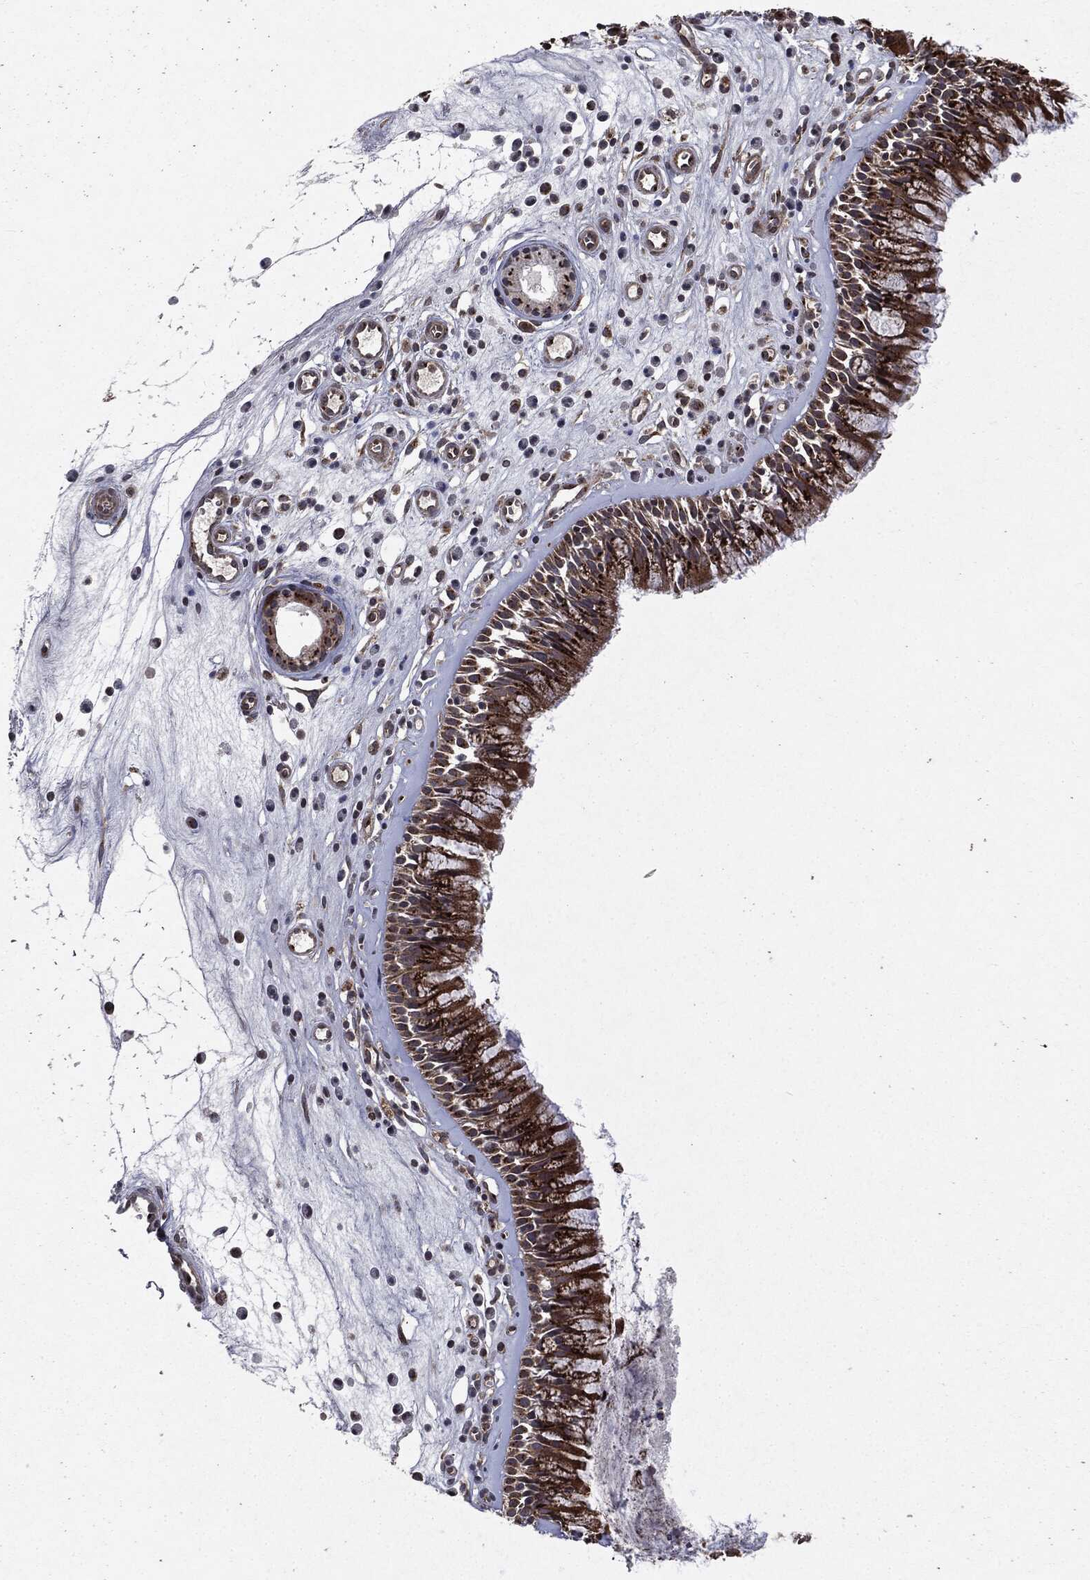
{"staining": {"intensity": "strong", "quantity": ">75%", "location": "cytoplasmic/membranous"}, "tissue": "nasopharynx", "cell_type": "Respiratory epithelial cells", "image_type": "normal", "snomed": [{"axis": "morphology", "description": "Normal tissue, NOS"}, {"axis": "topography", "description": "Nasopharynx"}], "caption": "Nasopharynx was stained to show a protein in brown. There is high levels of strong cytoplasmic/membranous positivity in about >75% of respiratory epithelial cells. (DAB (3,3'-diaminobenzidine) = brown stain, brightfield microscopy at high magnification).", "gene": "PLPPR2", "patient": {"sex": "male", "age": 57}}